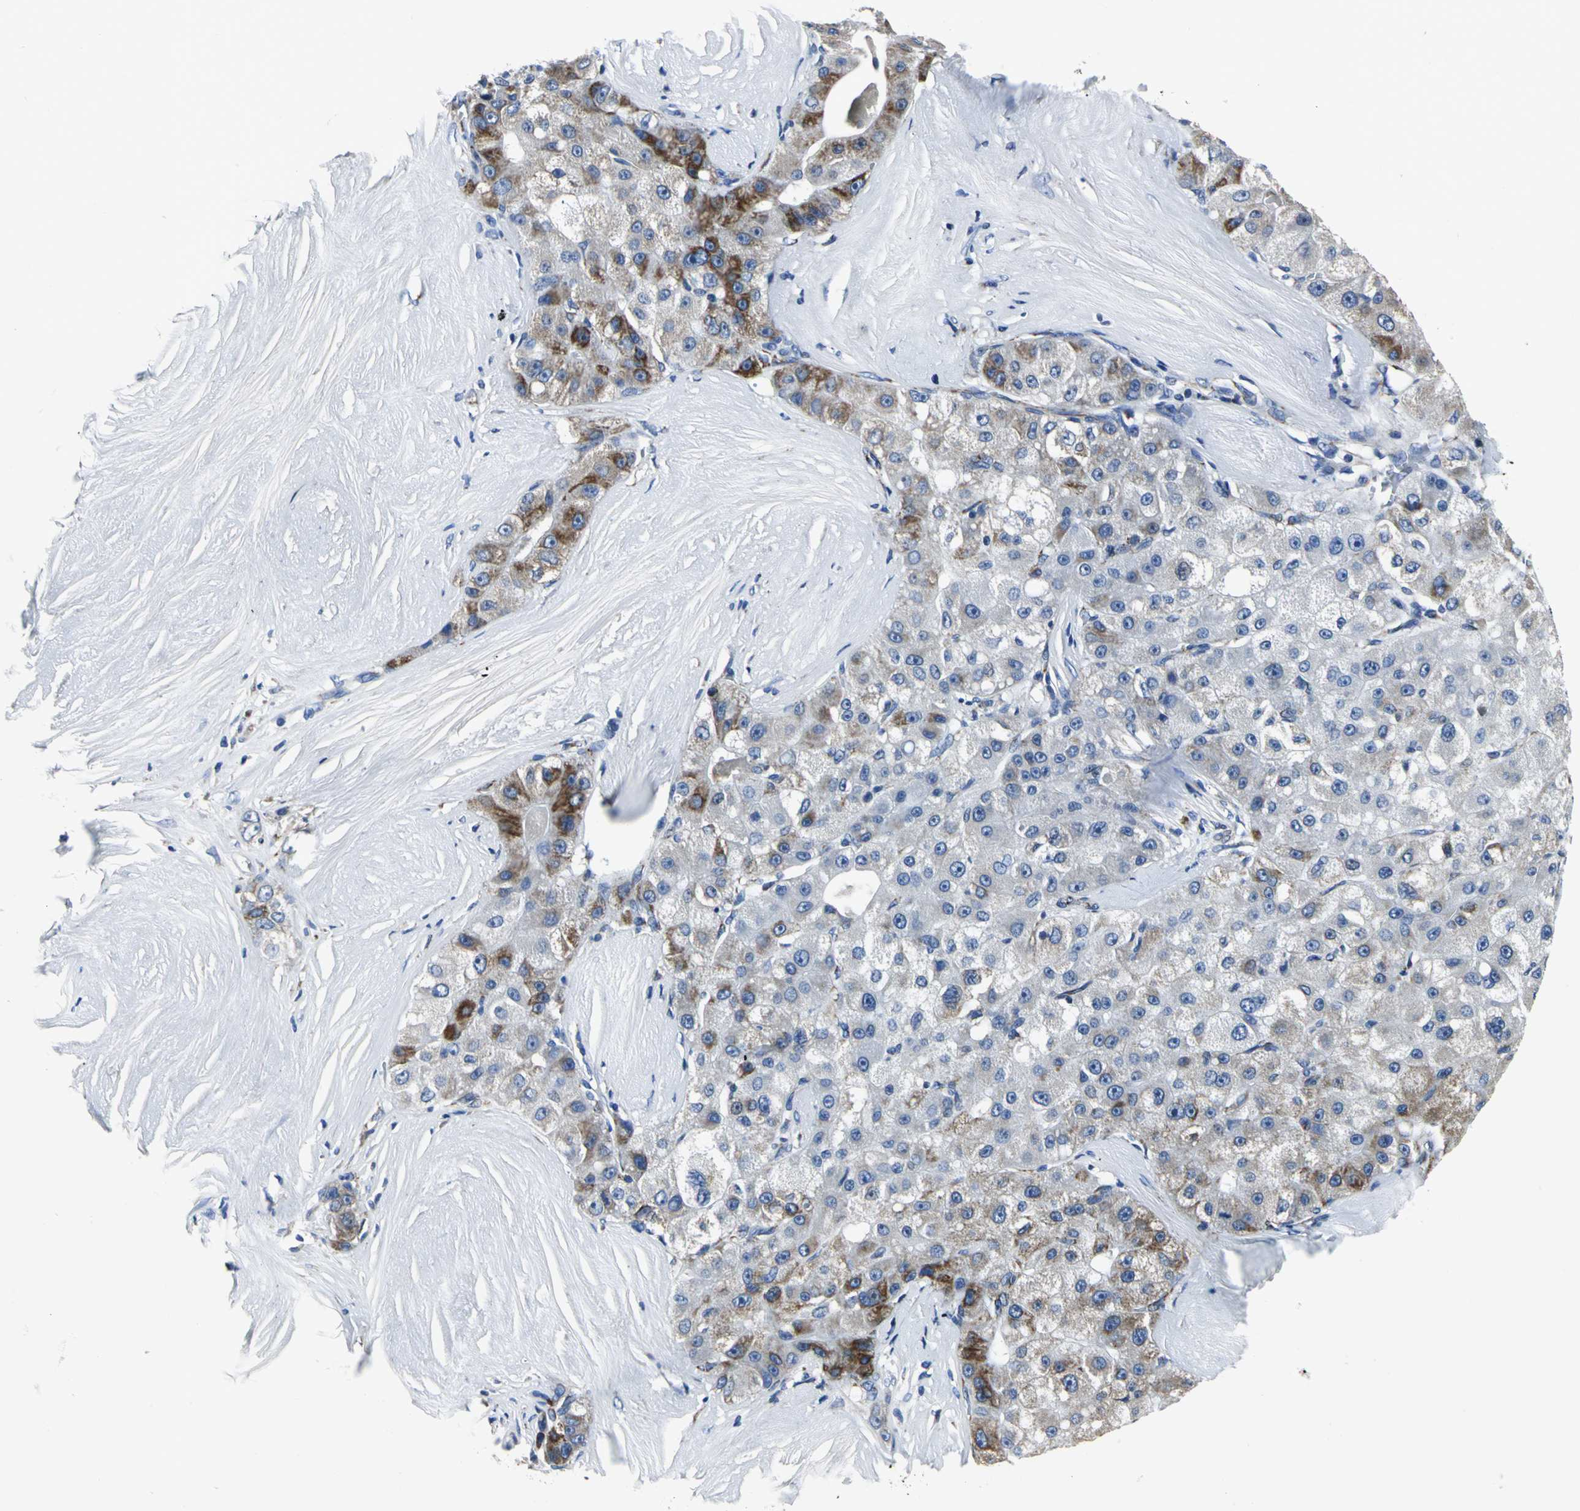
{"staining": {"intensity": "weak", "quantity": ">75%", "location": "cytoplasmic/membranous"}, "tissue": "liver cancer", "cell_type": "Tumor cells", "image_type": "cancer", "snomed": [{"axis": "morphology", "description": "Carcinoma, Hepatocellular, NOS"}, {"axis": "topography", "description": "Liver"}], "caption": "Brown immunohistochemical staining in liver hepatocellular carcinoma reveals weak cytoplasmic/membranous positivity in about >75% of tumor cells.", "gene": "IFI6", "patient": {"sex": "male", "age": 80}}